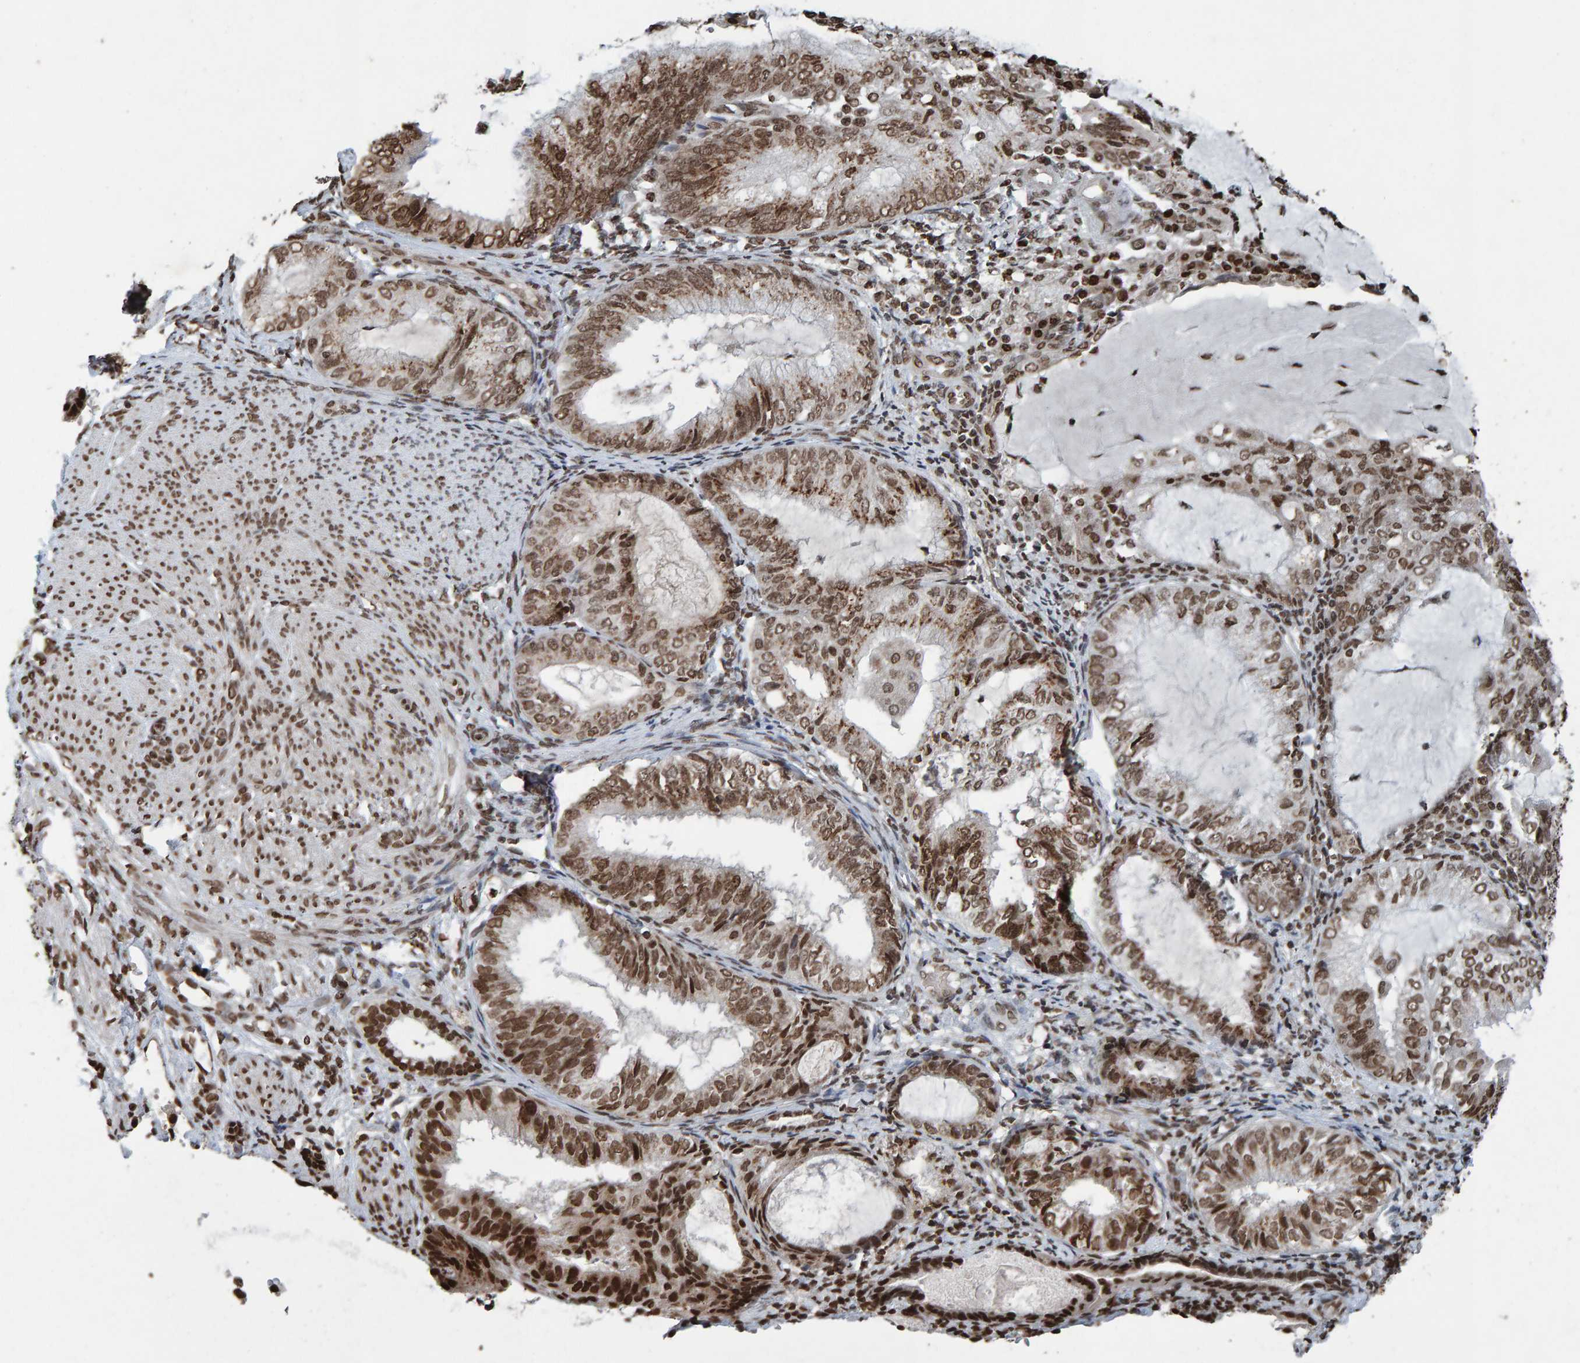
{"staining": {"intensity": "strong", "quantity": ">75%", "location": "nuclear"}, "tissue": "endometrial cancer", "cell_type": "Tumor cells", "image_type": "cancer", "snomed": [{"axis": "morphology", "description": "Adenocarcinoma, NOS"}, {"axis": "topography", "description": "Endometrium"}], "caption": "Brown immunohistochemical staining in endometrial adenocarcinoma demonstrates strong nuclear staining in about >75% of tumor cells.", "gene": "H2AZ1", "patient": {"sex": "female", "age": 81}}